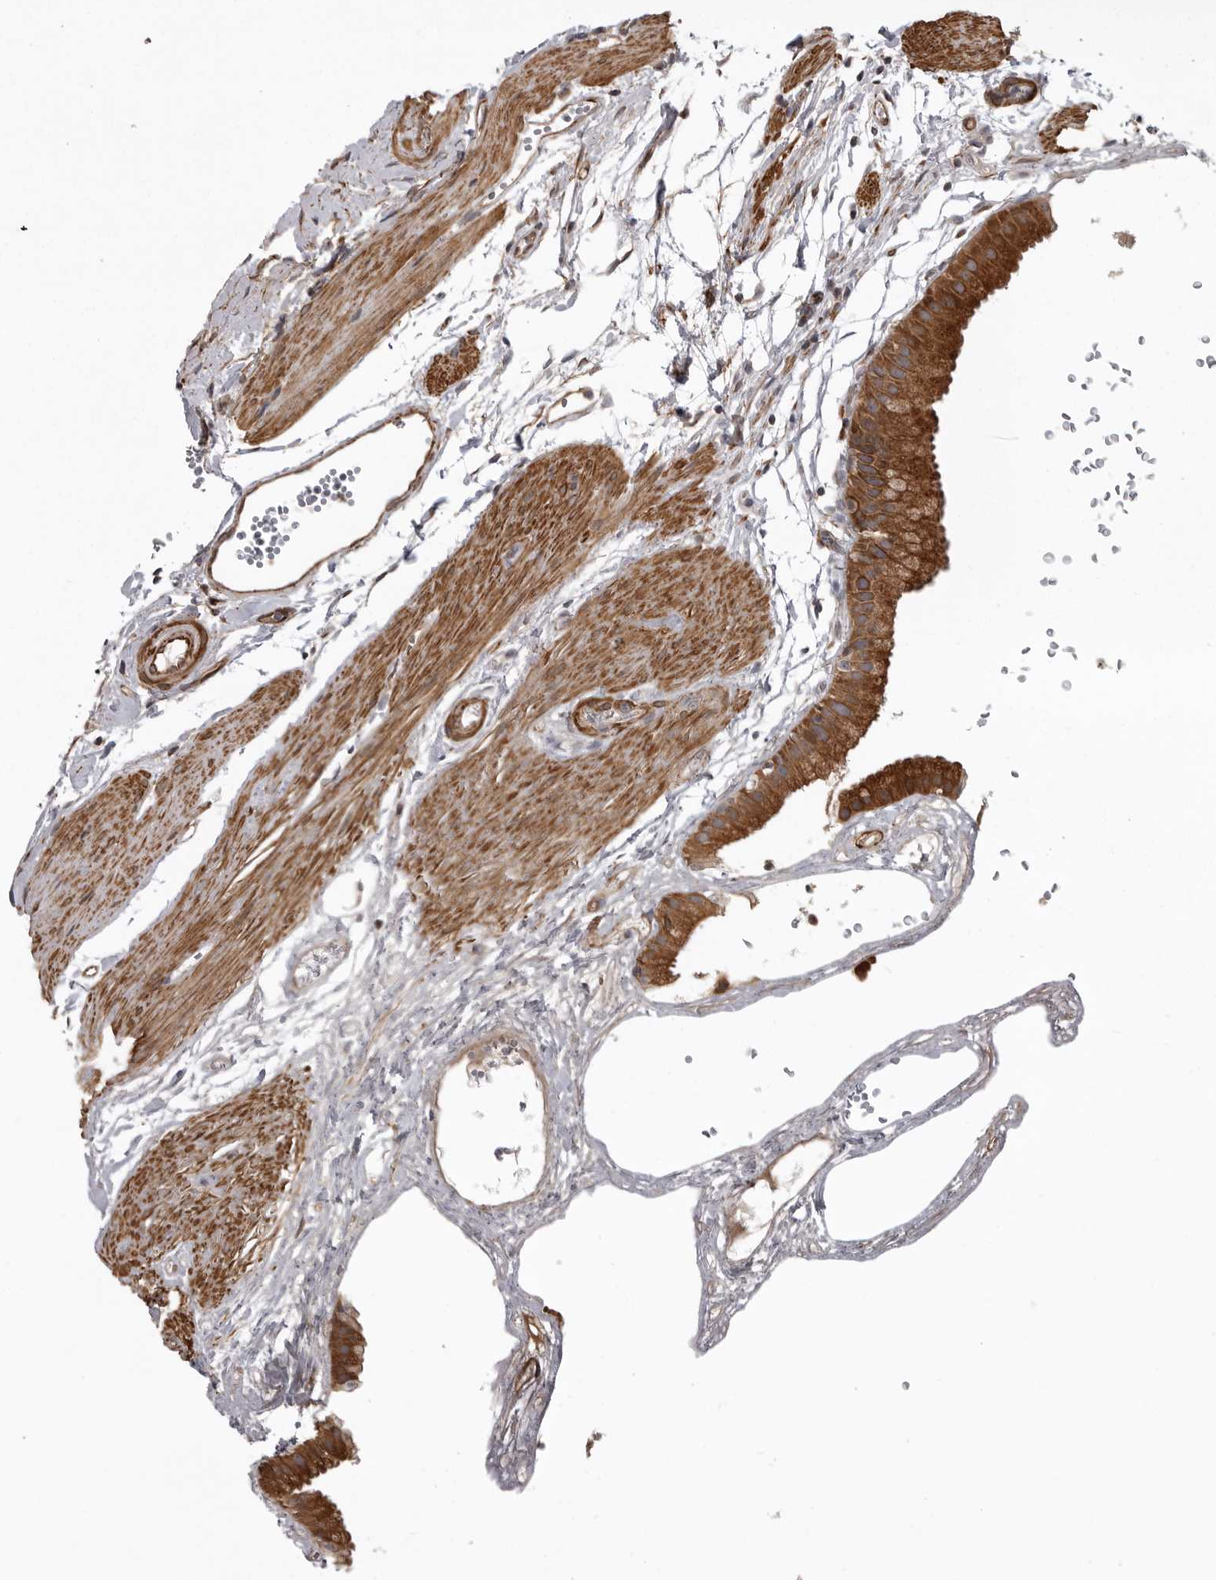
{"staining": {"intensity": "strong", "quantity": ">75%", "location": "cytoplasmic/membranous"}, "tissue": "gallbladder", "cell_type": "Glandular cells", "image_type": "normal", "snomed": [{"axis": "morphology", "description": "Normal tissue, NOS"}, {"axis": "topography", "description": "Gallbladder"}], "caption": "This histopathology image exhibits benign gallbladder stained with immunohistochemistry (IHC) to label a protein in brown. The cytoplasmic/membranous of glandular cells show strong positivity for the protein. Nuclei are counter-stained blue.", "gene": "ZNRF1", "patient": {"sex": "female", "age": 64}}